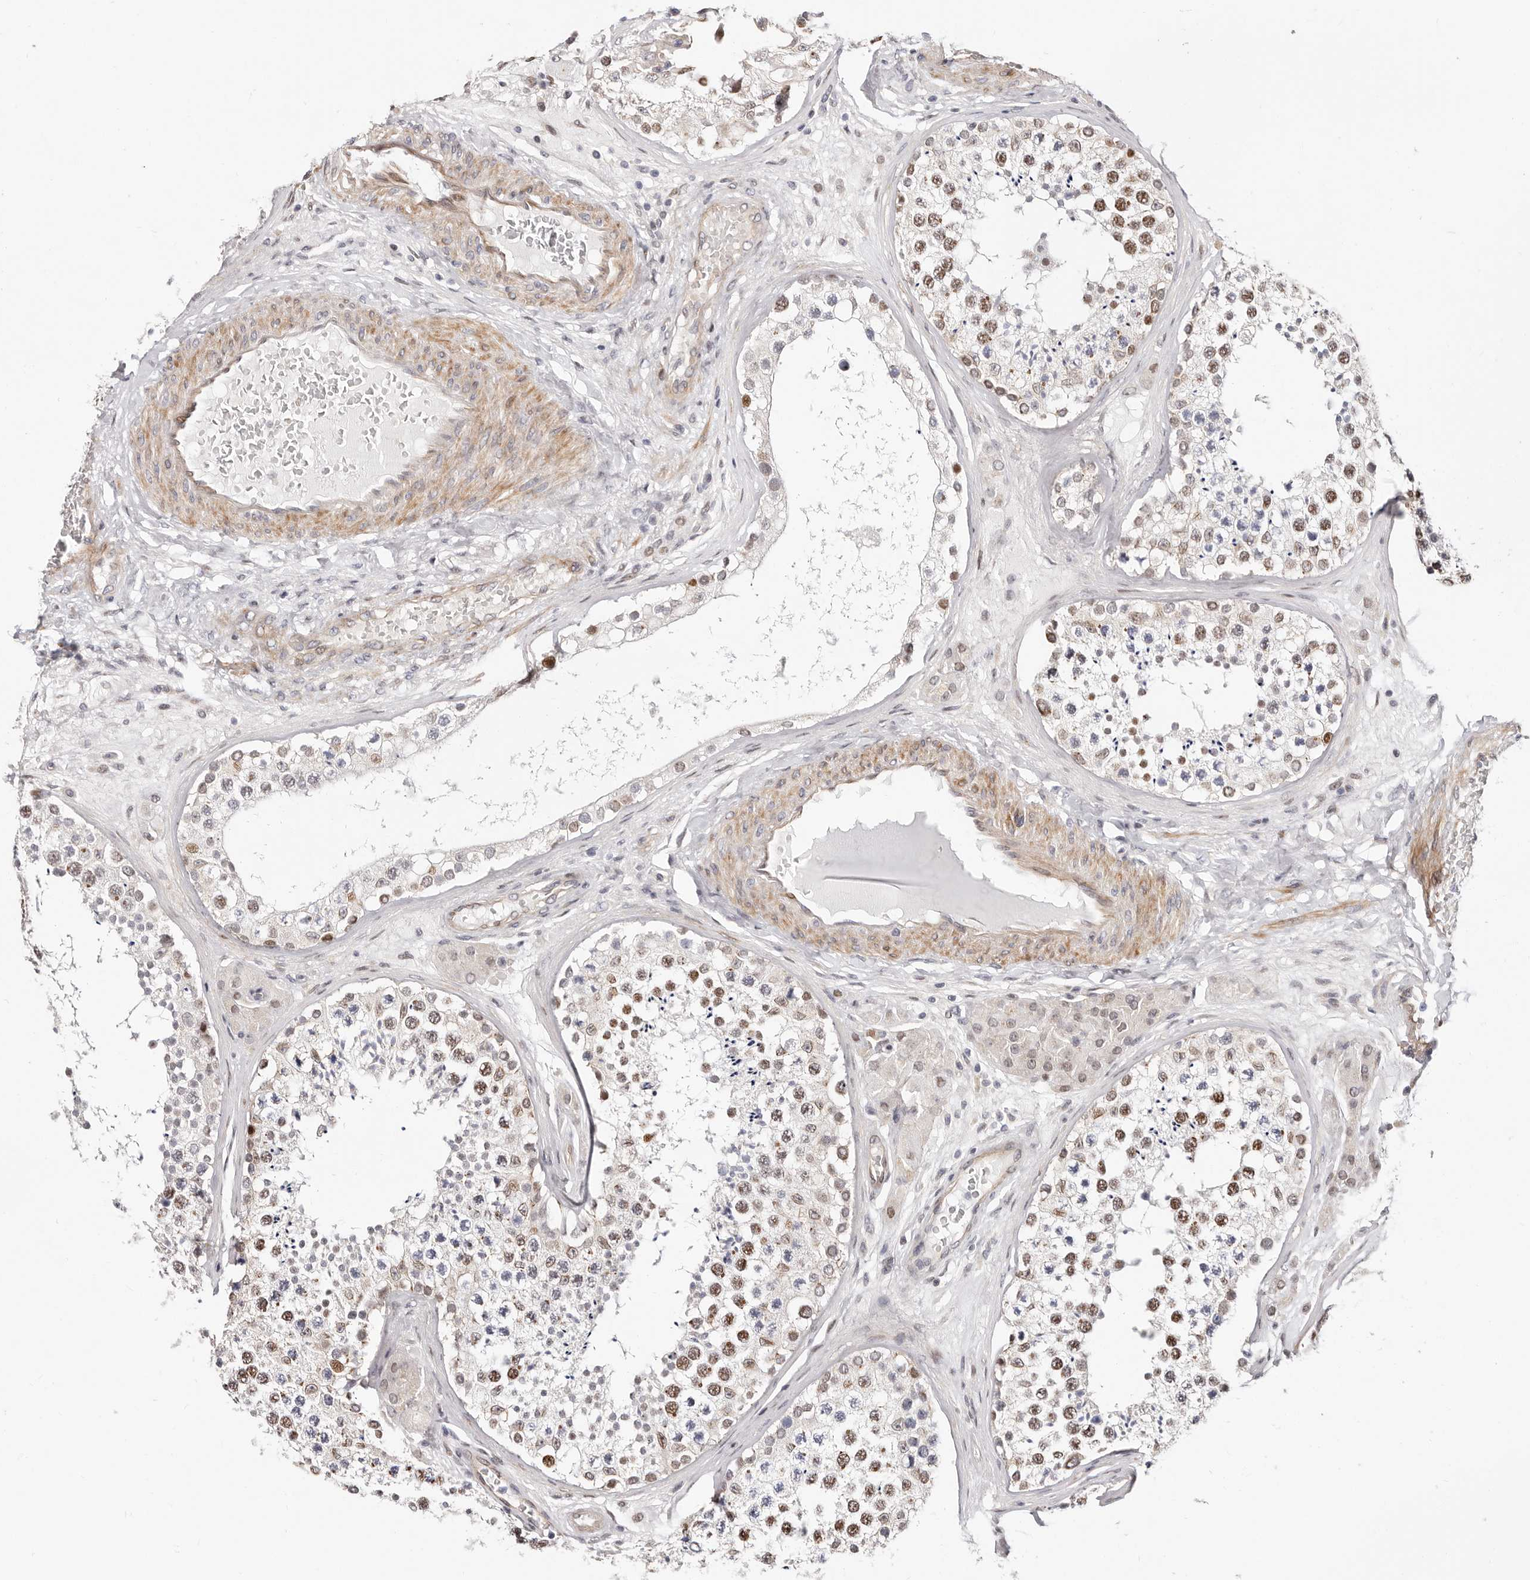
{"staining": {"intensity": "moderate", "quantity": "25%-75%", "location": "cytoplasmic/membranous,nuclear"}, "tissue": "testis", "cell_type": "Cells in seminiferous ducts", "image_type": "normal", "snomed": [{"axis": "morphology", "description": "Normal tissue, NOS"}, {"axis": "topography", "description": "Testis"}], "caption": "Immunohistochemistry (IHC) image of normal testis: testis stained using immunohistochemistry (IHC) reveals medium levels of moderate protein expression localized specifically in the cytoplasmic/membranous,nuclear of cells in seminiferous ducts, appearing as a cytoplasmic/membranous,nuclear brown color.", "gene": "EPHX3", "patient": {"sex": "male", "age": 46}}